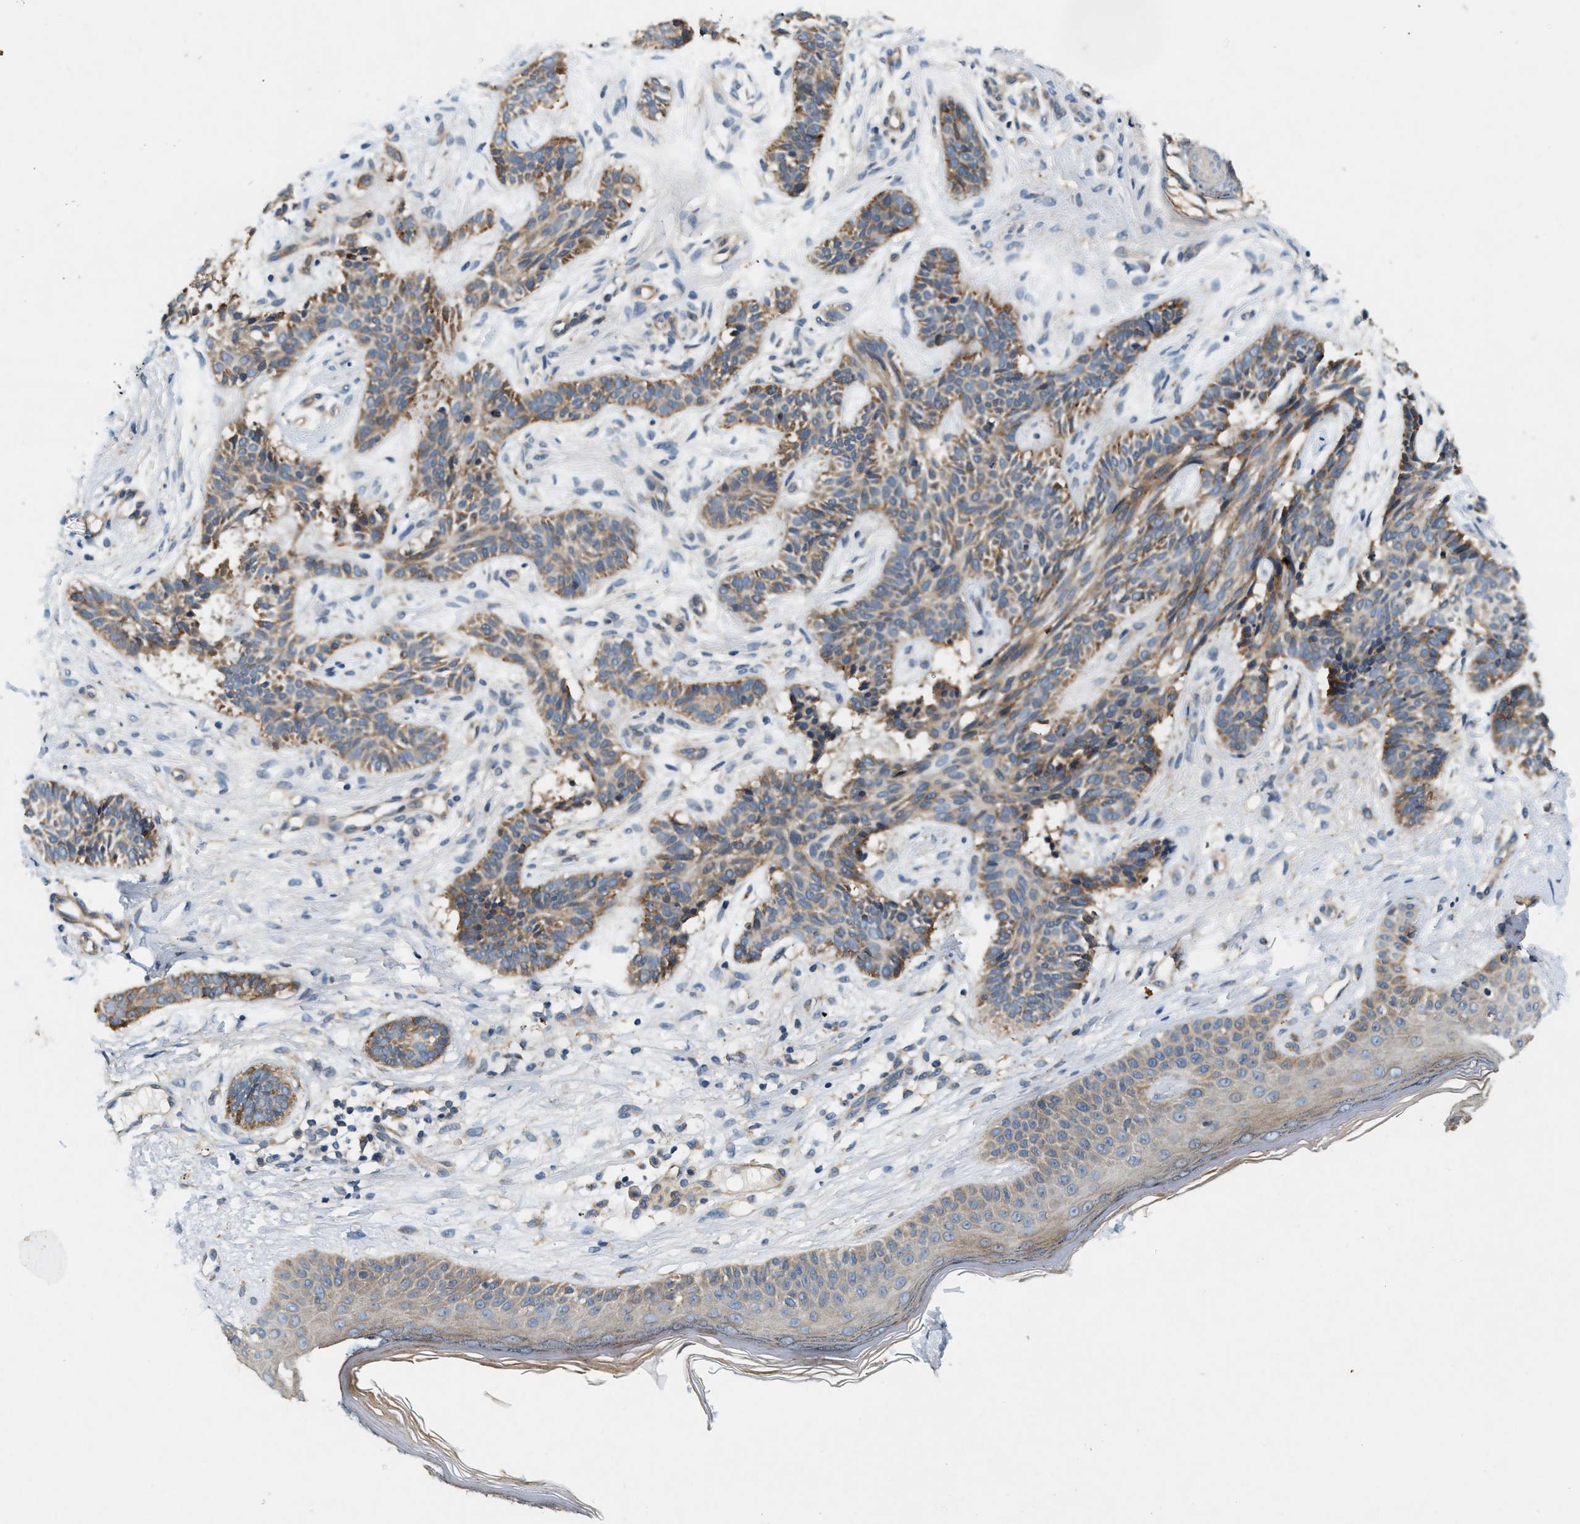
{"staining": {"intensity": "moderate", "quantity": ">75%", "location": "cytoplasmic/membranous"}, "tissue": "skin cancer", "cell_type": "Tumor cells", "image_type": "cancer", "snomed": [{"axis": "morphology", "description": "Normal tissue, NOS"}, {"axis": "morphology", "description": "Basal cell carcinoma"}, {"axis": "topography", "description": "Skin"}], "caption": "This histopathology image demonstrates skin cancer stained with IHC to label a protein in brown. The cytoplasmic/membranous of tumor cells show moderate positivity for the protein. Nuclei are counter-stained blue.", "gene": "DUSP10", "patient": {"sex": "male", "age": 63}}